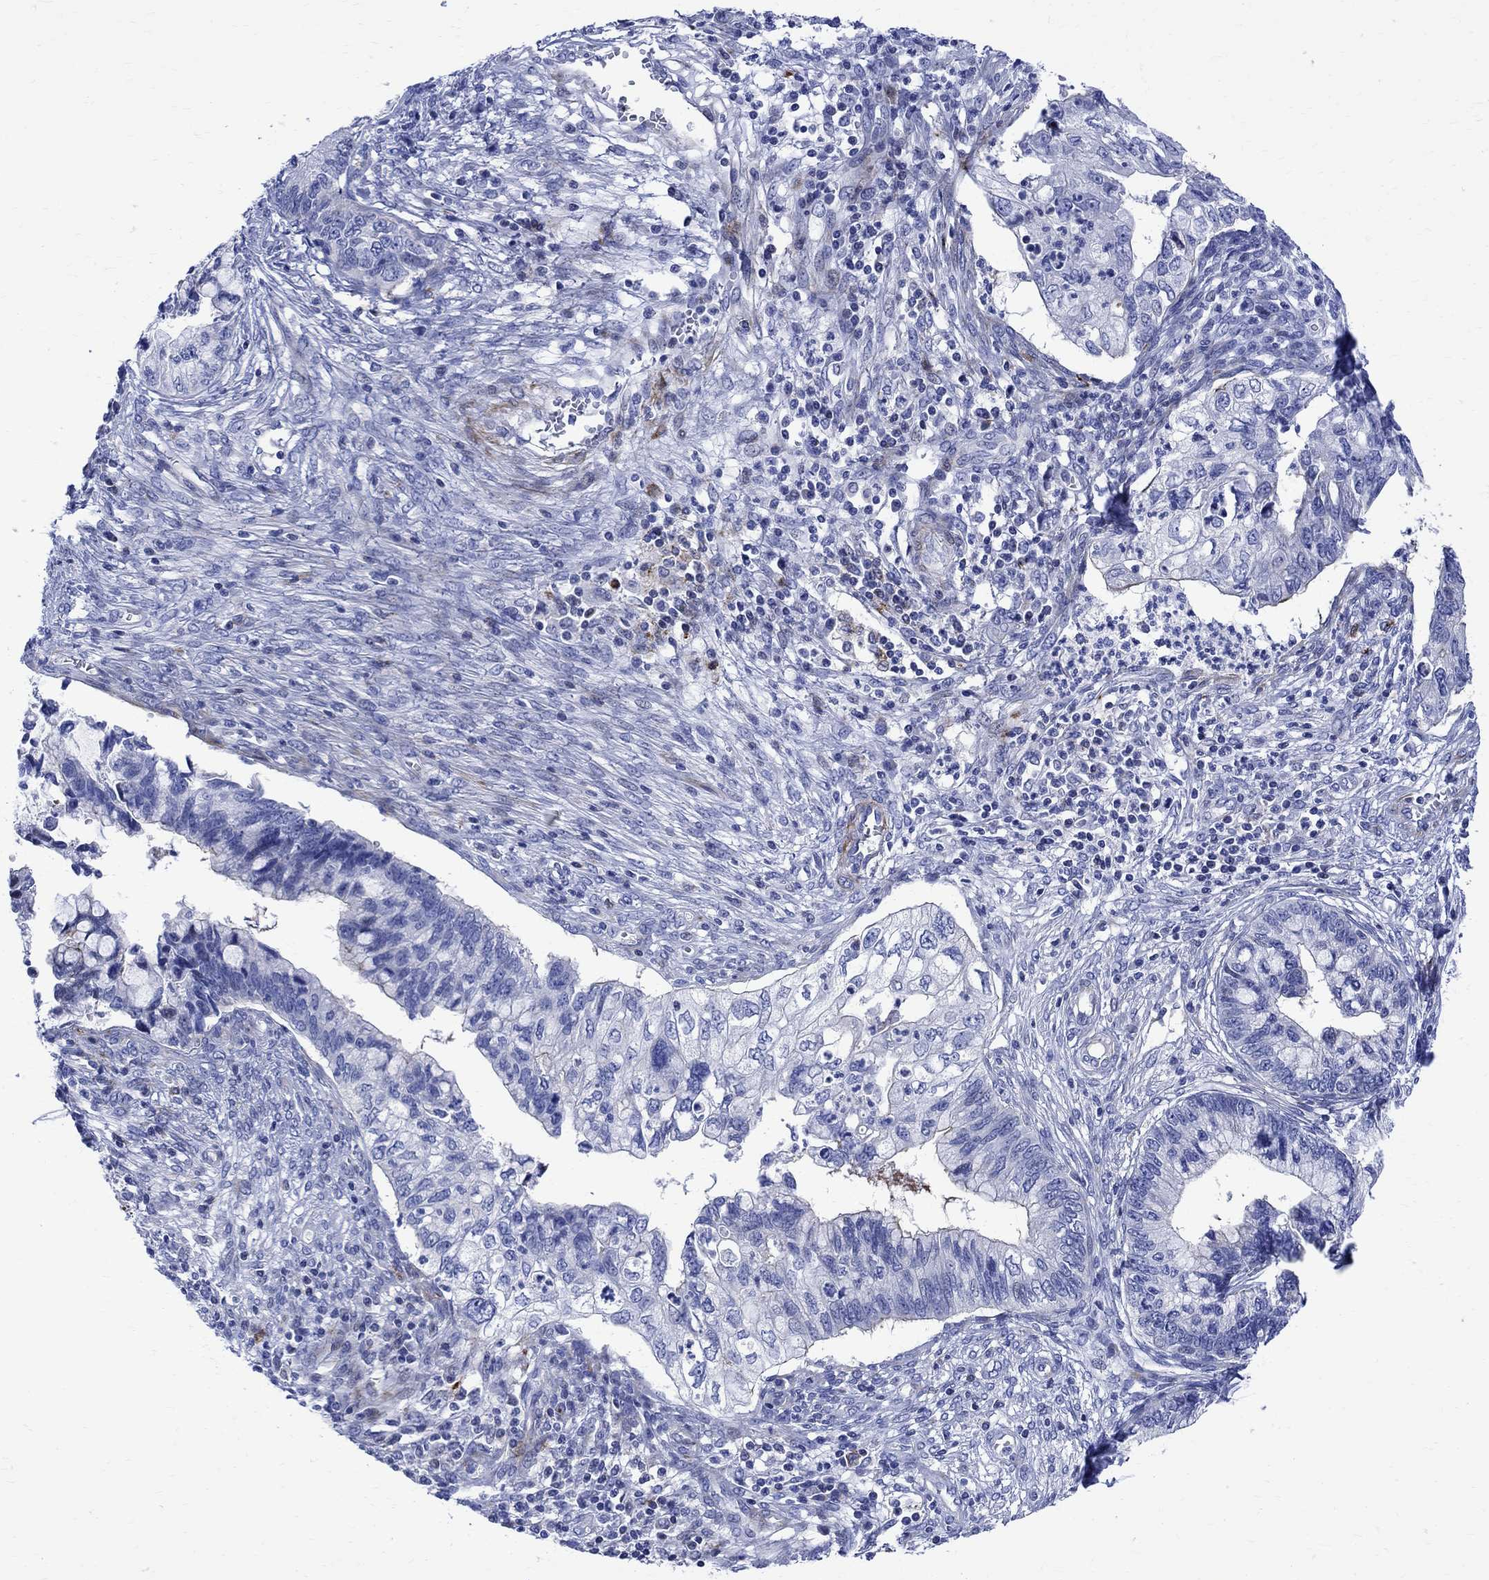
{"staining": {"intensity": "weak", "quantity": "<25%", "location": "cytoplasmic/membranous"}, "tissue": "cervical cancer", "cell_type": "Tumor cells", "image_type": "cancer", "snomed": [{"axis": "morphology", "description": "Adenocarcinoma, NOS"}, {"axis": "topography", "description": "Cervix"}], "caption": "This is an immunohistochemistry image of cervical cancer (adenocarcinoma). There is no staining in tumor cells.", "gene": "PARVB", "patient": {"sex": "female", "age": 44}}